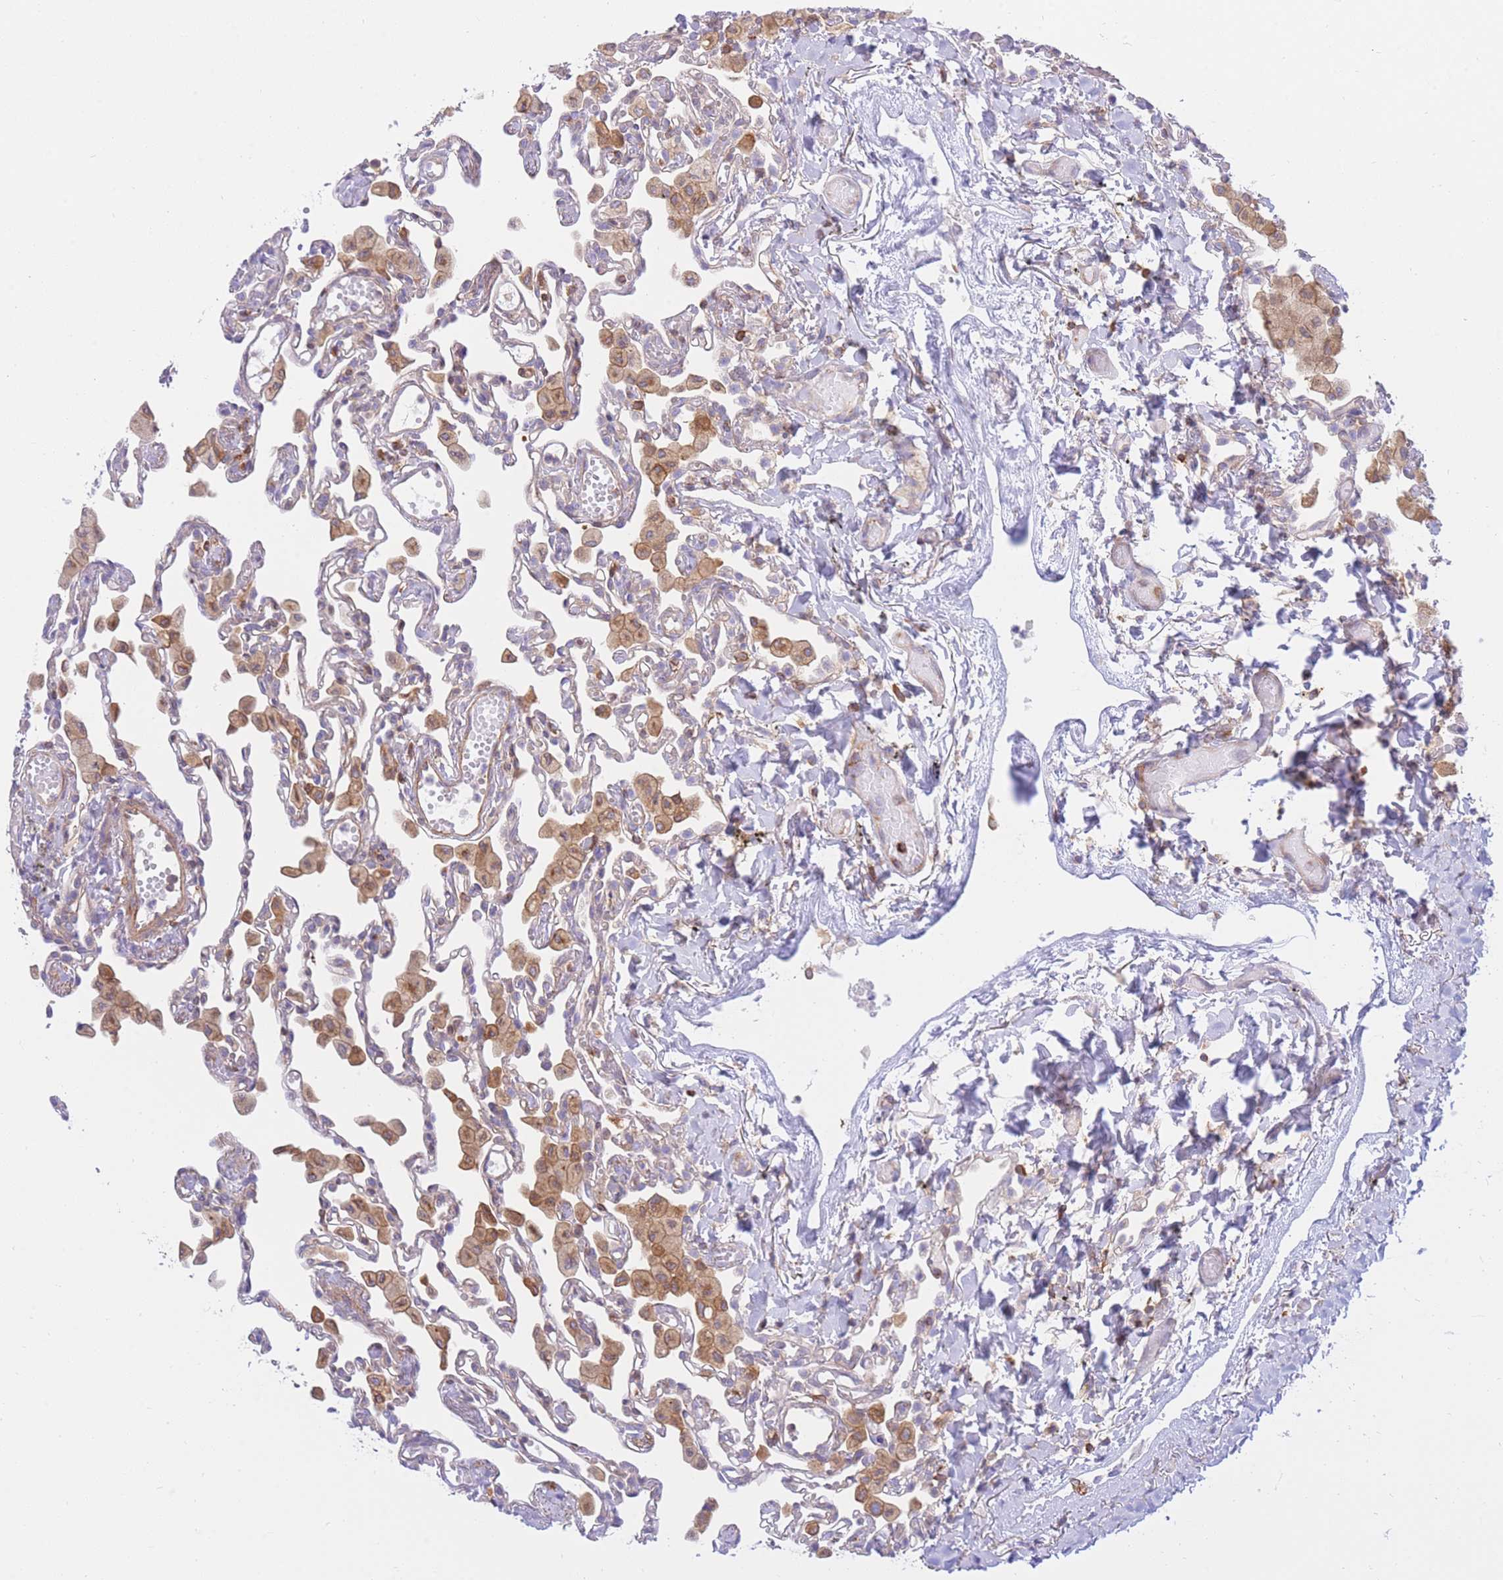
{"staining": {"intensity": "negative", "quantity": "none", "location": "none"}, "tissue": "lung", "cell_type": "Alveolar cells", "image_type": "normal", "snomed": [{"axis": "morphology", "description": "Normal tissue, NOS"}, {"axis": "topography", "description": "Bronchus"}, {"axis": "topography", "description": "Lung"}], "caption": "Alveolar cells are negative for protein expression in unremarkable human lung. (Brightfield microscopy of DAB IHC at high magnification).", "gene": "REM1", "patient": {"sex": "female", "age": 49}}